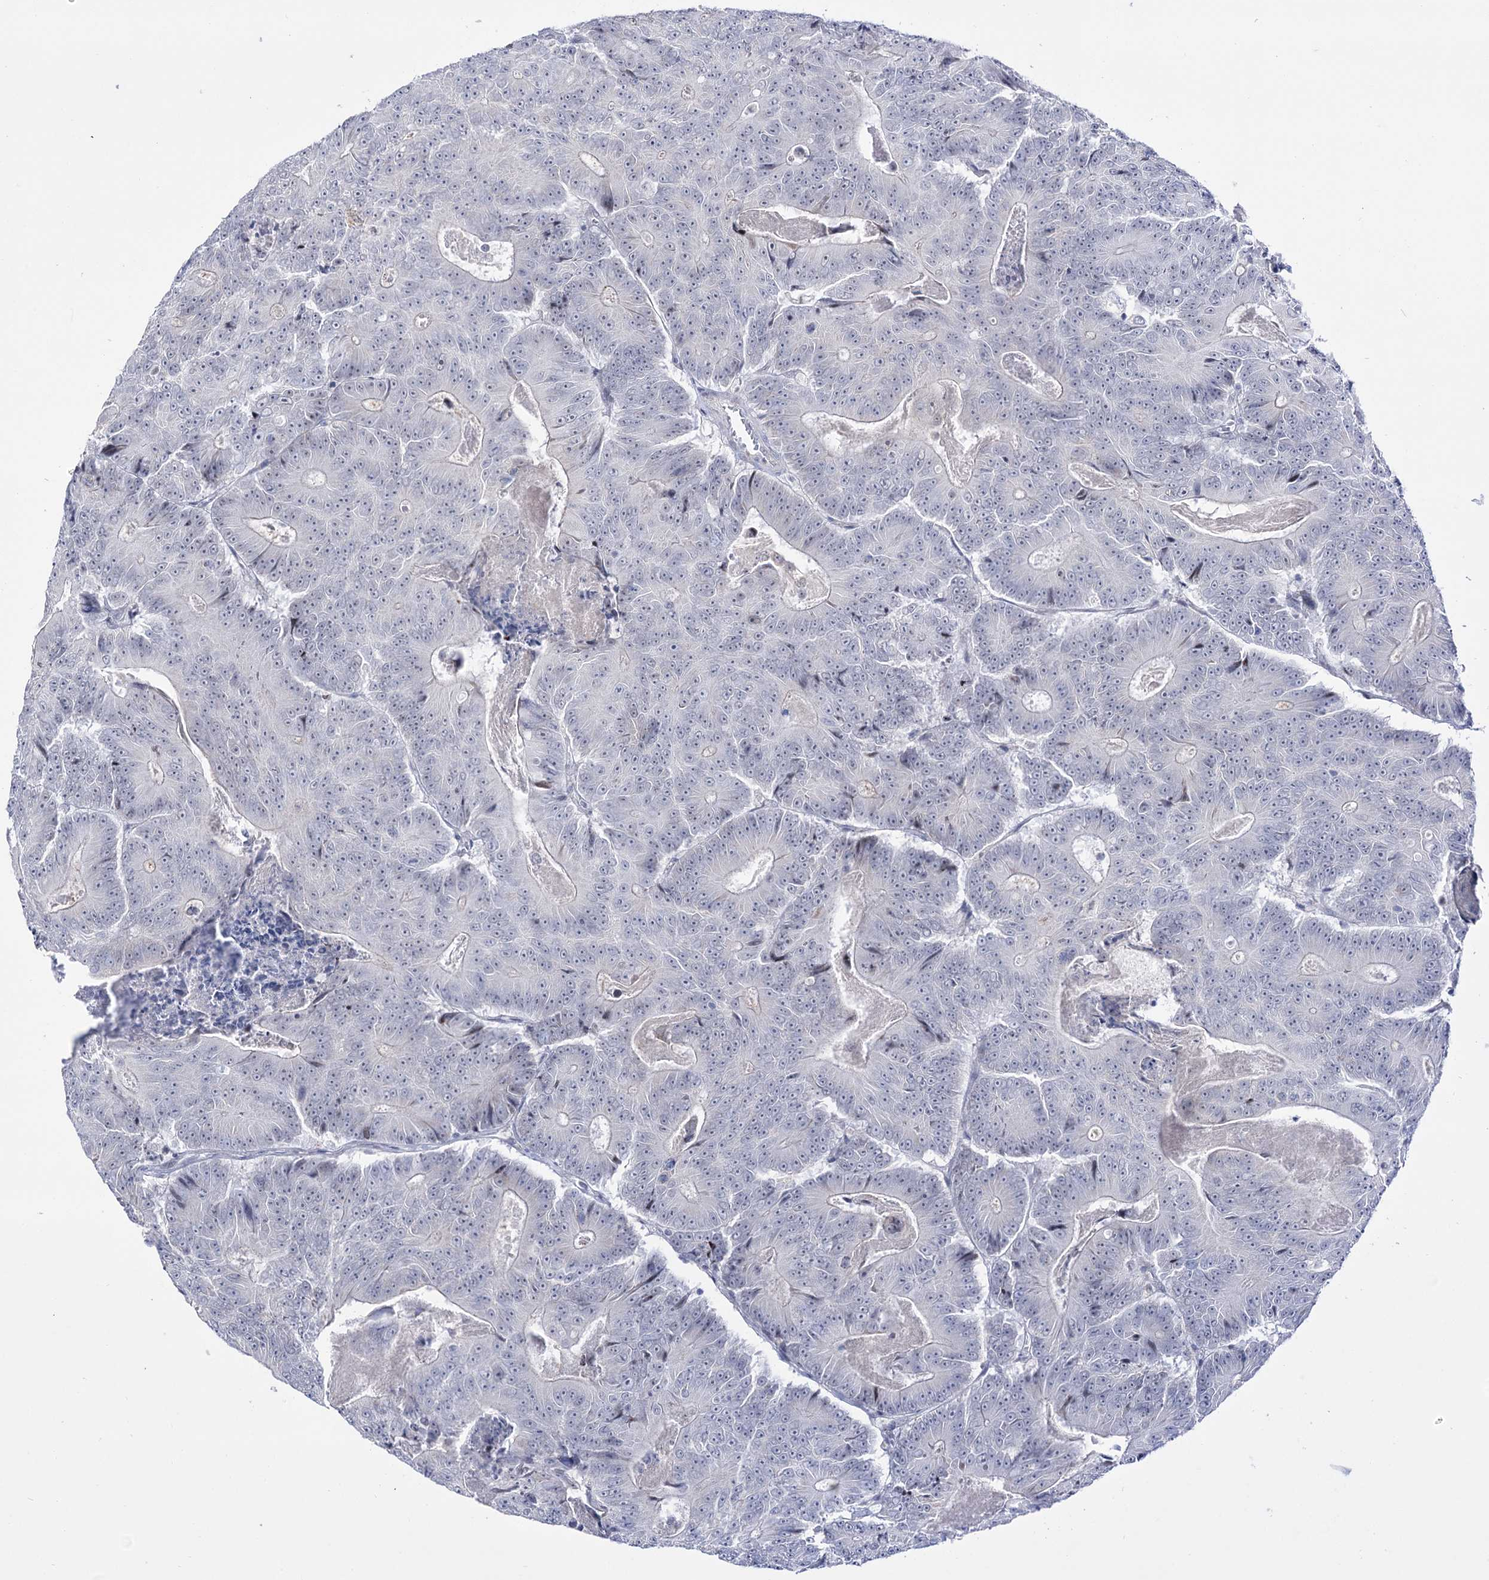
{"staining": {"intensity": "negative", "quantity": "none", "location": "none"}, "tissue": "colorectal cancer", "cell_type": "Tumor cells", "image_type": "cancer", "snomed": [{"axis": "morphology", "description": "Adenocarcinoma, NOS"}, {"axis": "topography", "description": "Colon"}], "caption": "High power microscopy histopathology image of an IHC histopathology image of colorectal adenocarcinoma, revealing no significant expression in tumor cells.", "gene": "RBM15B", "patient": {"sex": "male", "age": 83}}